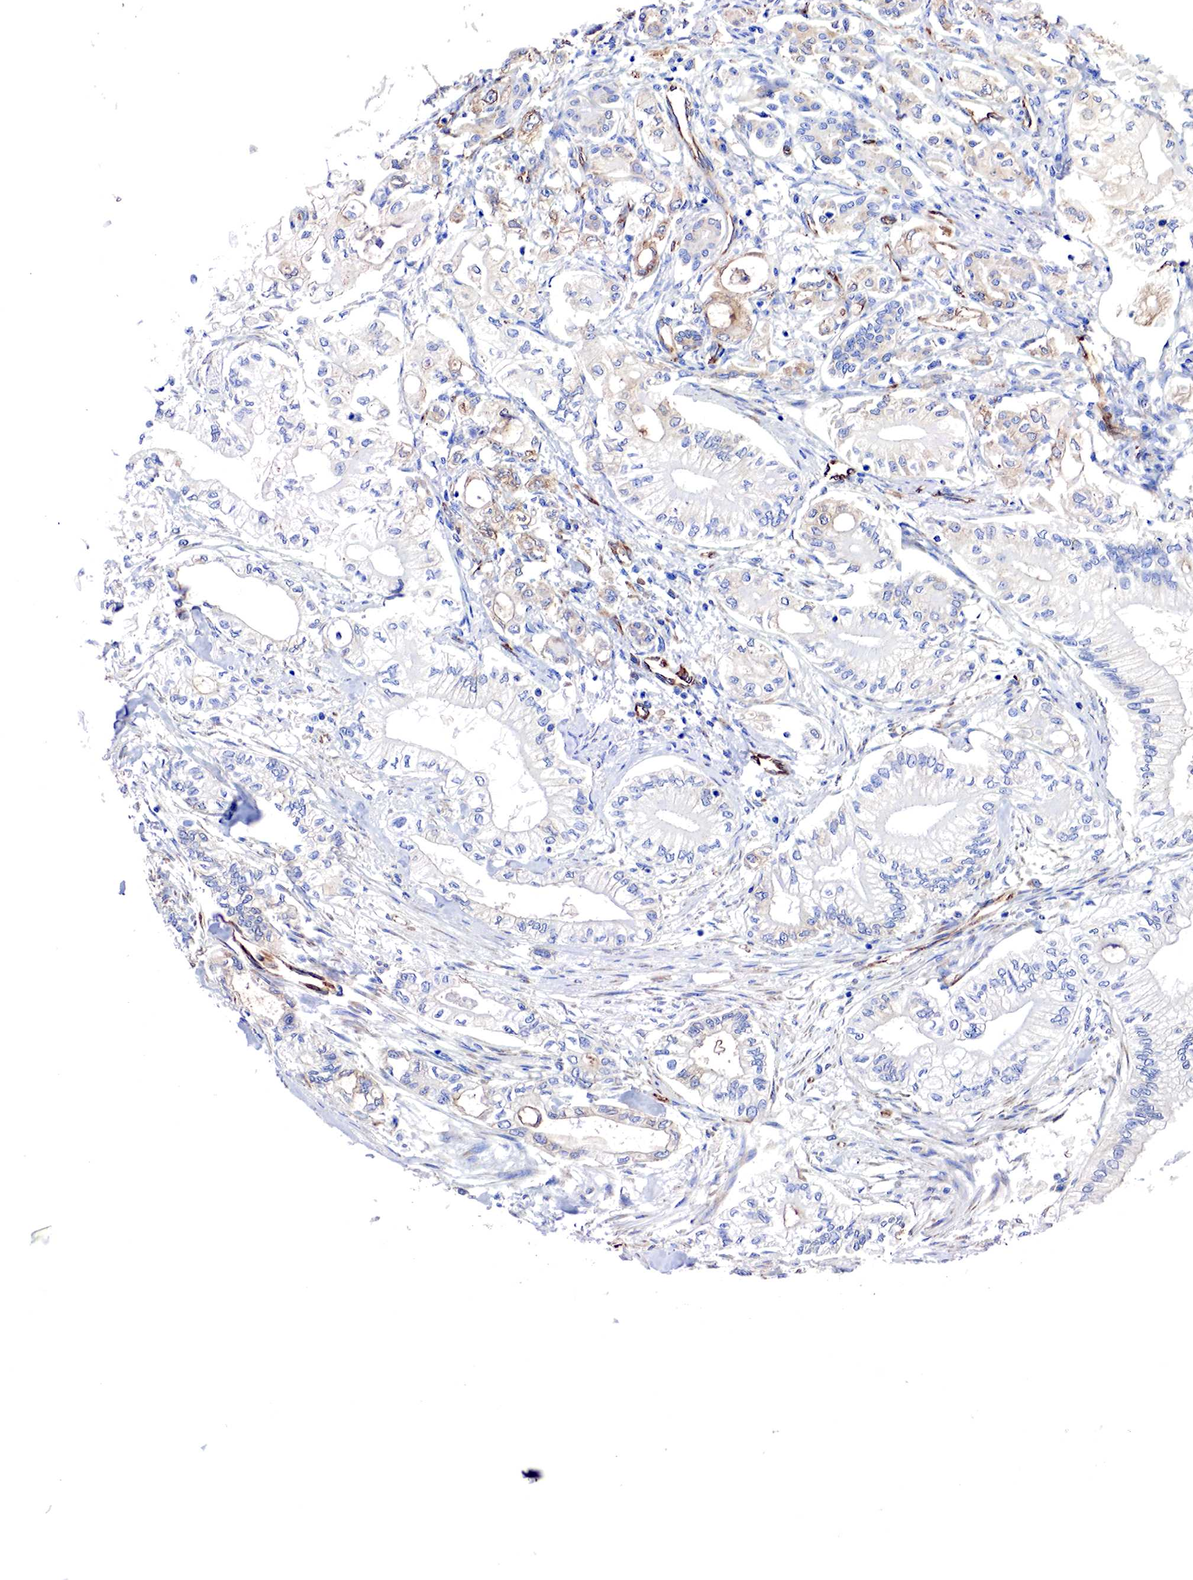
{"staining": {"intensity": "negative", "quantity": "none", "location": "none"}, "tissue": "pancreatic cancer", "cell_type": "Tumor cells", "image_type": "cancer", "snomed": [{"axis": "morphology", "description": "Adenocarcinoma, NOS"}, {"axis": "topography", "description": "Pancreas"}], "caption": "Adenocarcinoma (pancreatic) was stained to show a protein in brown. There is no significant expression in tumor cells.", "gene": "RDX", "patient": {"sex": "male", "age": 79}}